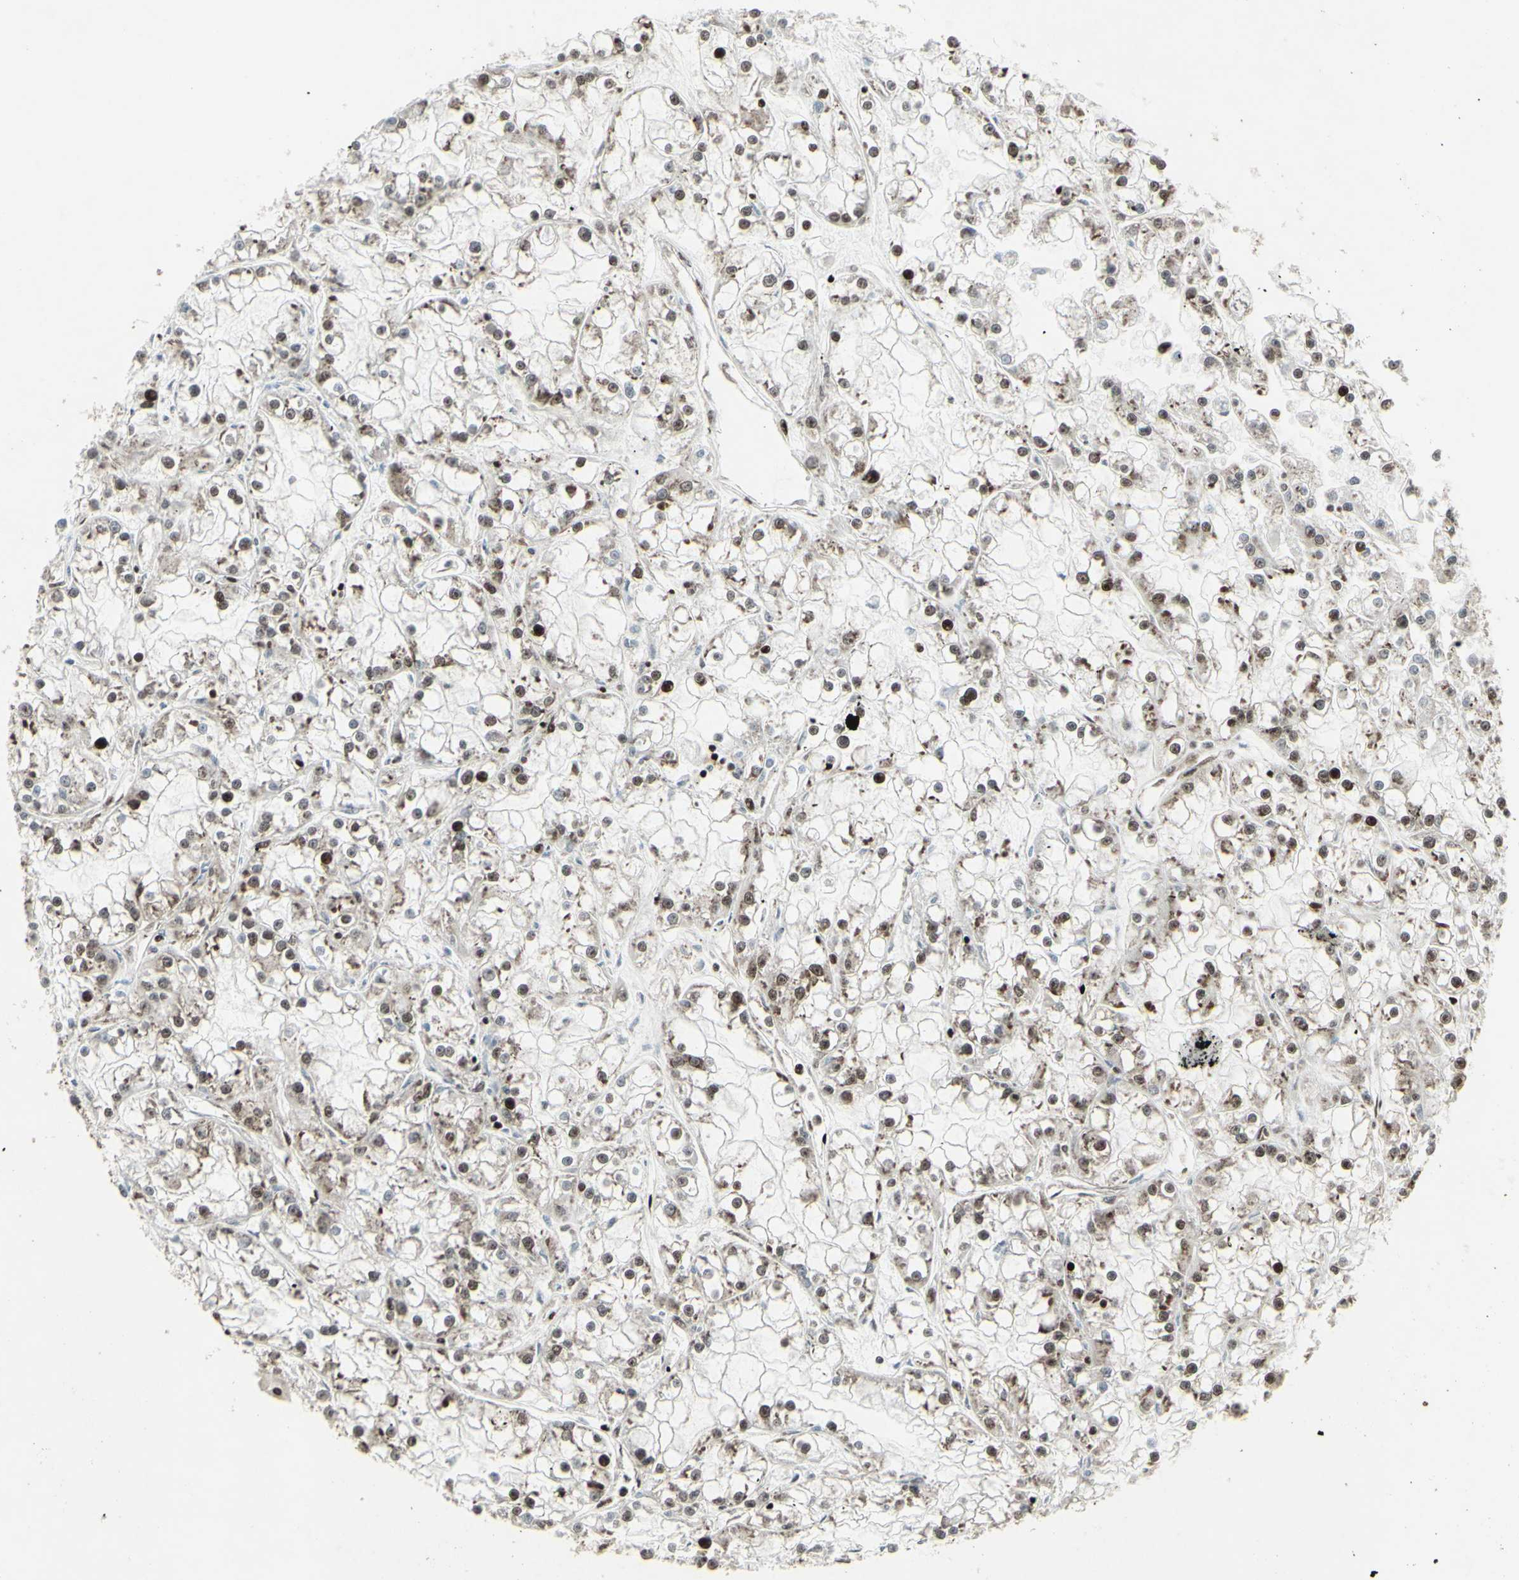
{"staining": {"intensity": "moderate", "quantity": ">75%", "location": "nuclear"}, "tissue": "renal cancer", "cell_type": "Tumor cells", "image_type": "cancer", "snomed": [{"axis": "morphology", "description": "Adenocarcinoma, NOS"}, {"axis": "topography", "description": "Kidney"}], "caption": "Adenocarcinoma (renal) stained with a protein marker exhibits moderate staining in tumor cells.", "gene": "U2AF2", "patient": {"sex": "female", "age": 52}}